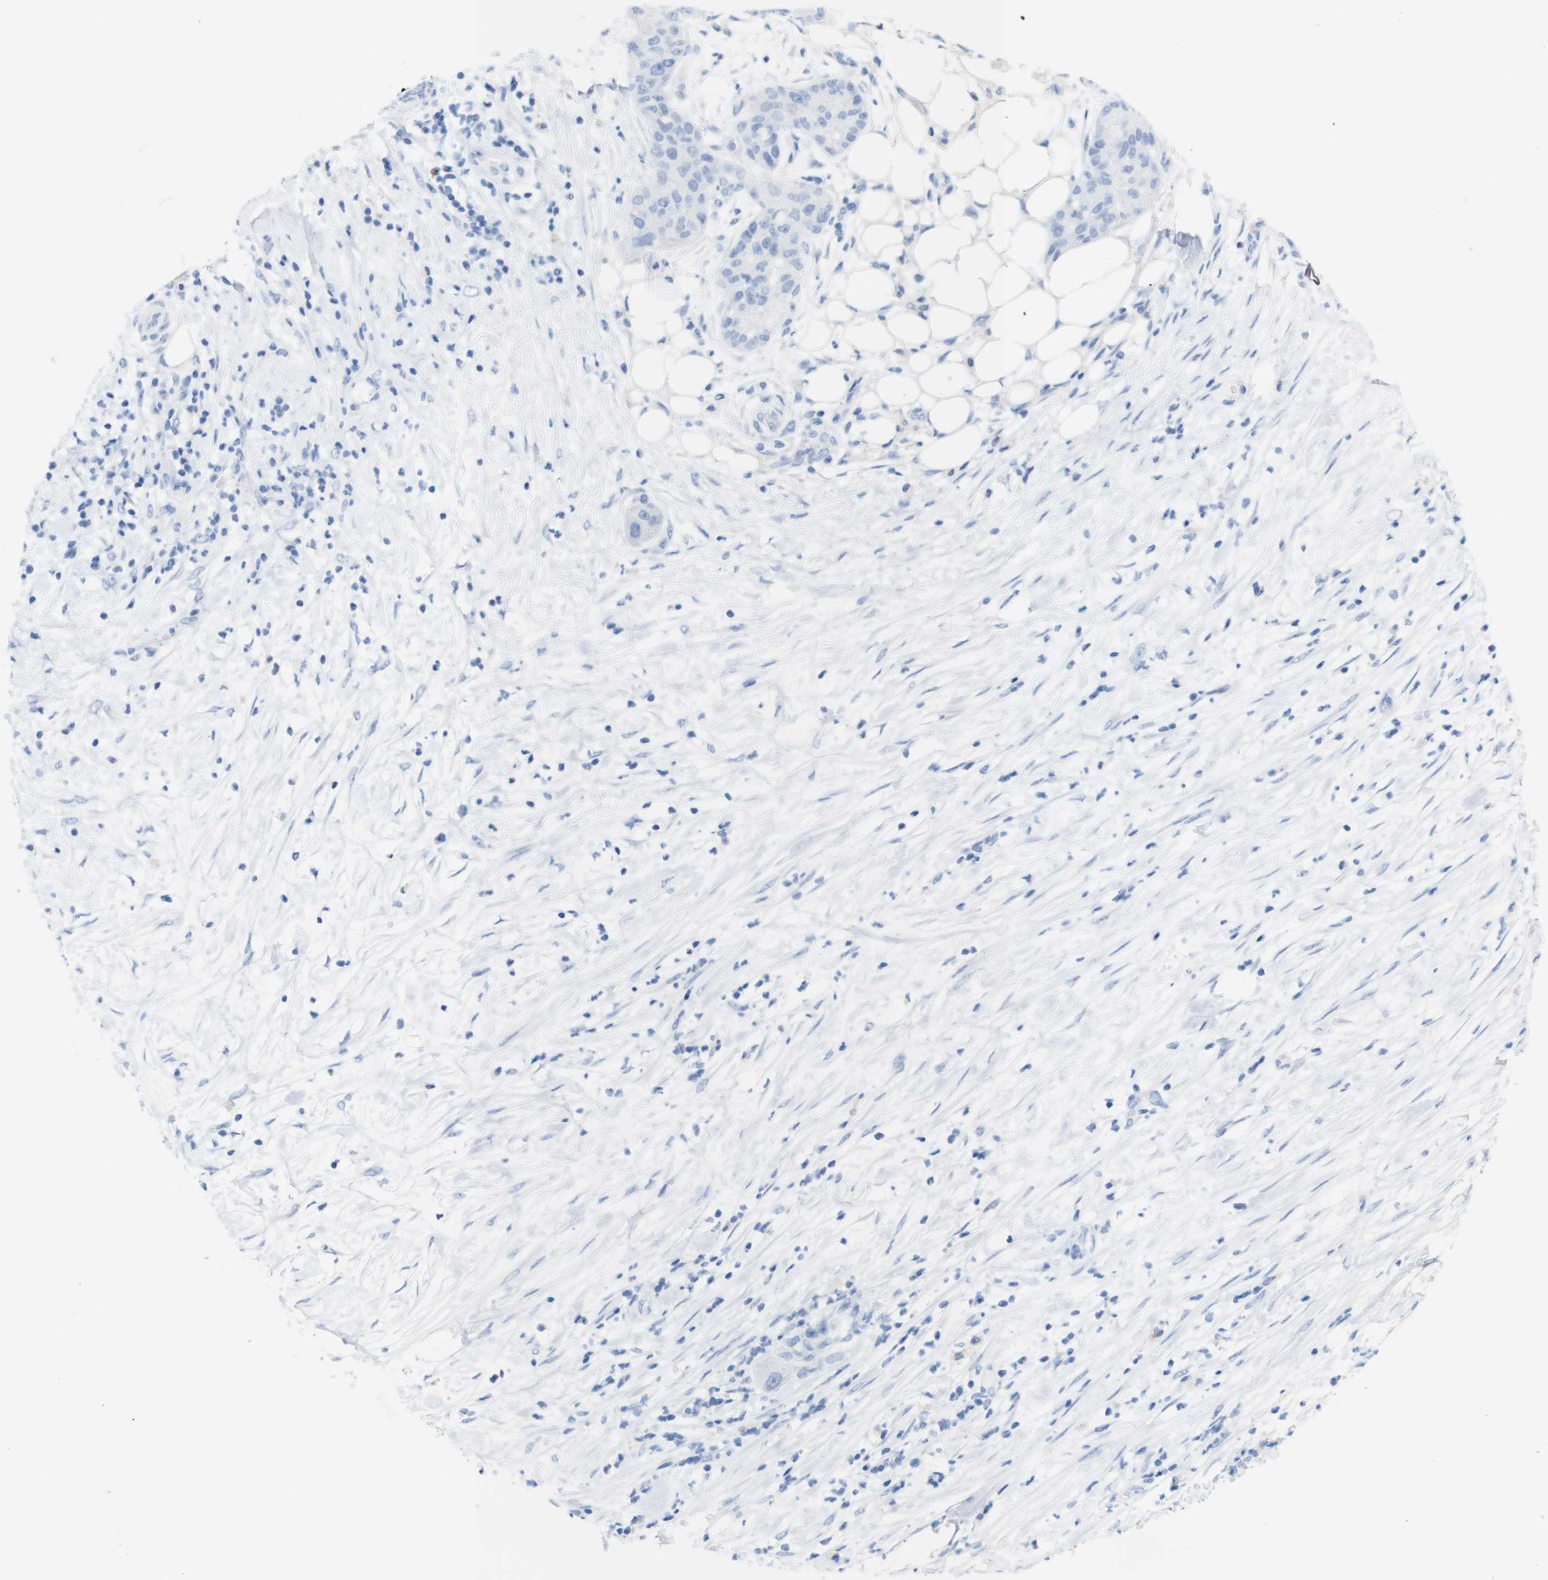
{"staining": {"intensity": "negative", "quantity": "none", "location": "none"}, "tissue": "pancreatic cancer", "cell_type": "Tumor cells", "image_type": "cancer", "snomed": [{"axis": "morphology", "description": "Adenocarcinoma, NOS"}, {"axis": "topography", "description": "Pancreas"}], "caption": "IHC image of neoplastic tissue: human pancreatic cancer (adenocarcinoma) stained with DAB (3,3'-diaminobenzidine) displays no significant protein staining in tumor cells.", "gene": "LAG3", "patient": {"sex": "female", "age": 78}}